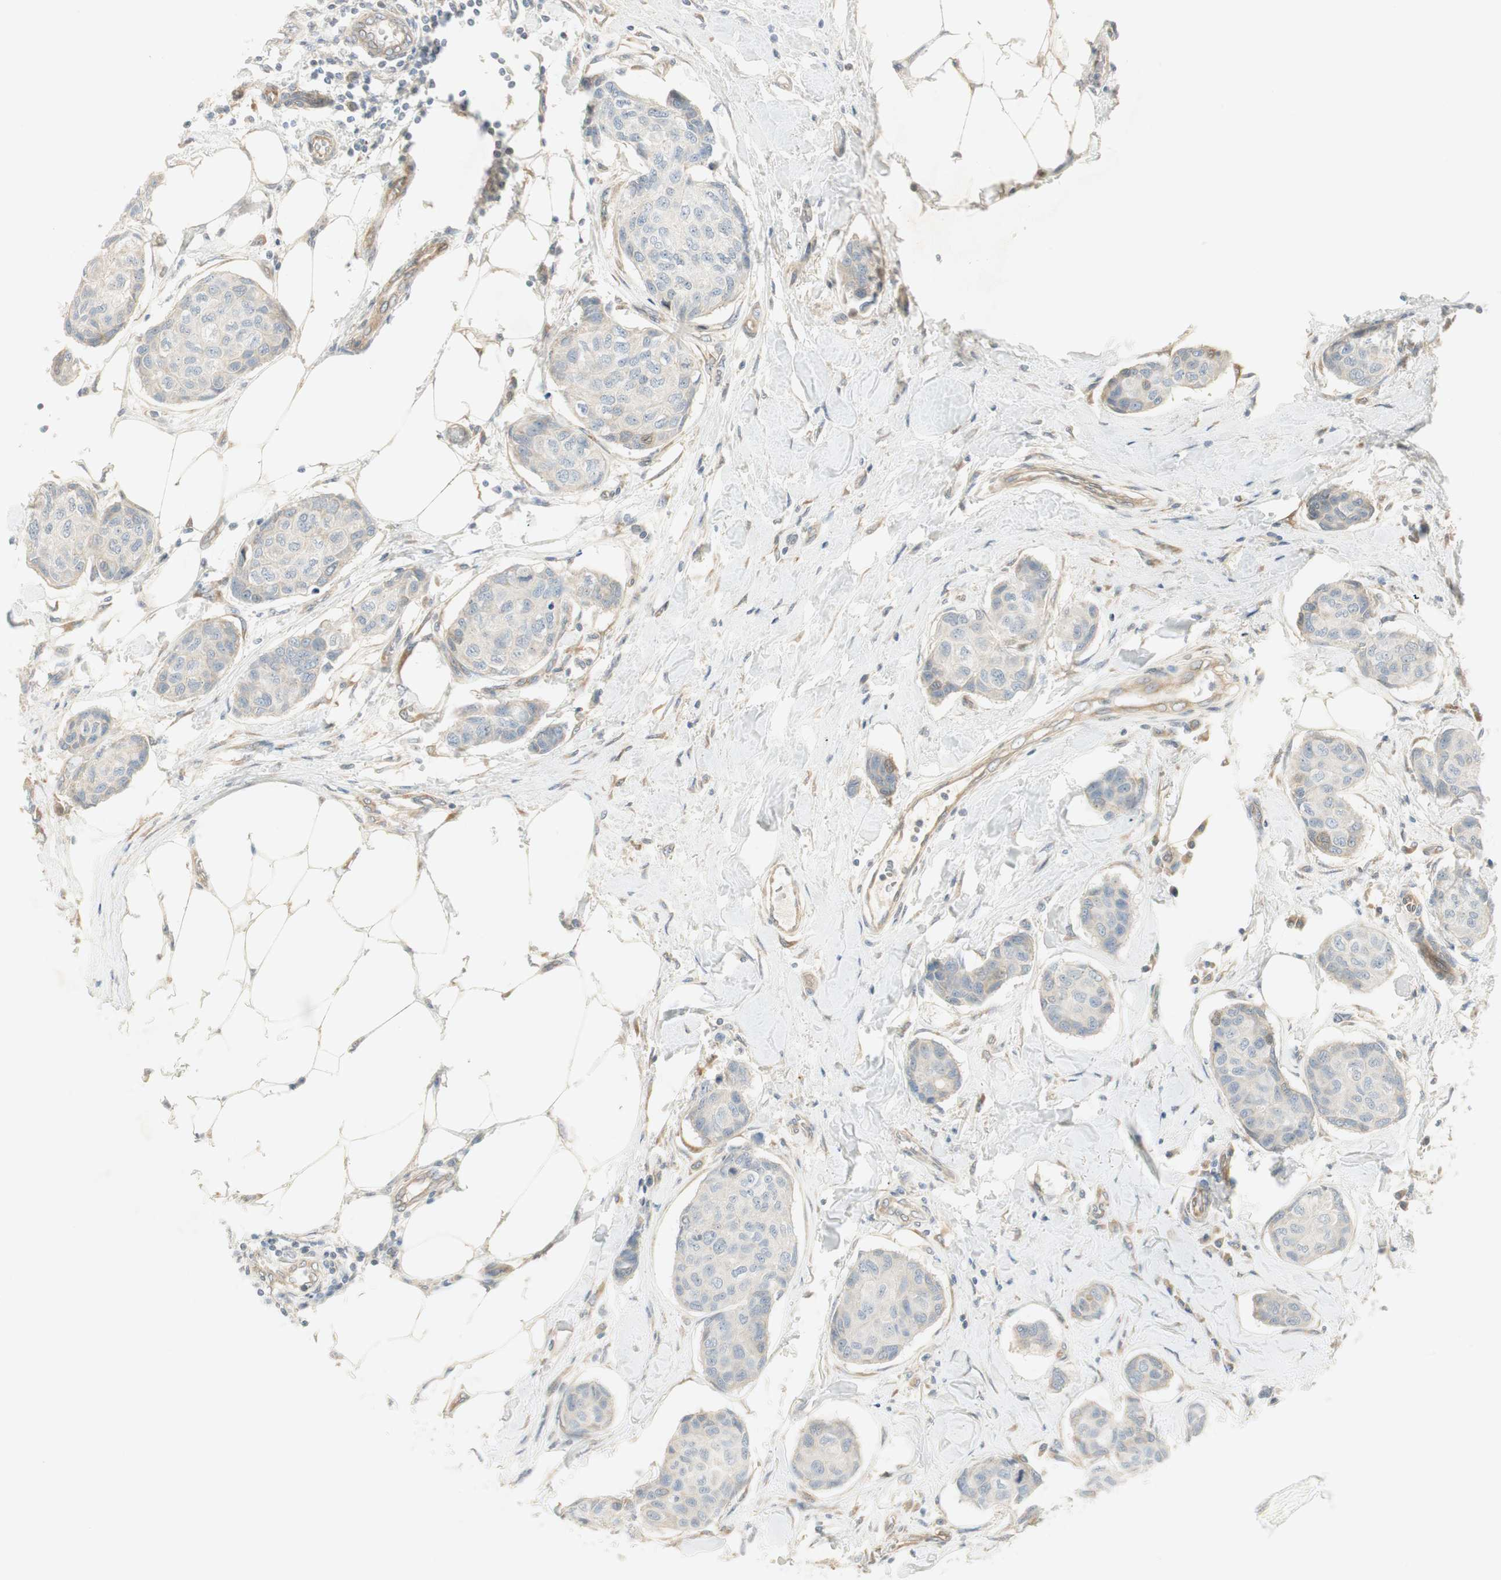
{"staining": {"intensity": "weak", "quantity": "<25%", "location": "cytoplasmic/membranous"}, "tissue": "breast cancer", "cell_type": "Tumor cells", "image_type": "cancer", "snomed": [{"axis": "morphology", "description": "Duct carcinoma"}, {"axis": "topography", "description": "Breast"}], "caption": "IHC of breast cancer displays no positivity in tumor cells. Nuclei are stained in blue.", "gene": "STON1-GTF2A1L", "patient": {"sex": "female", "age": 80}}